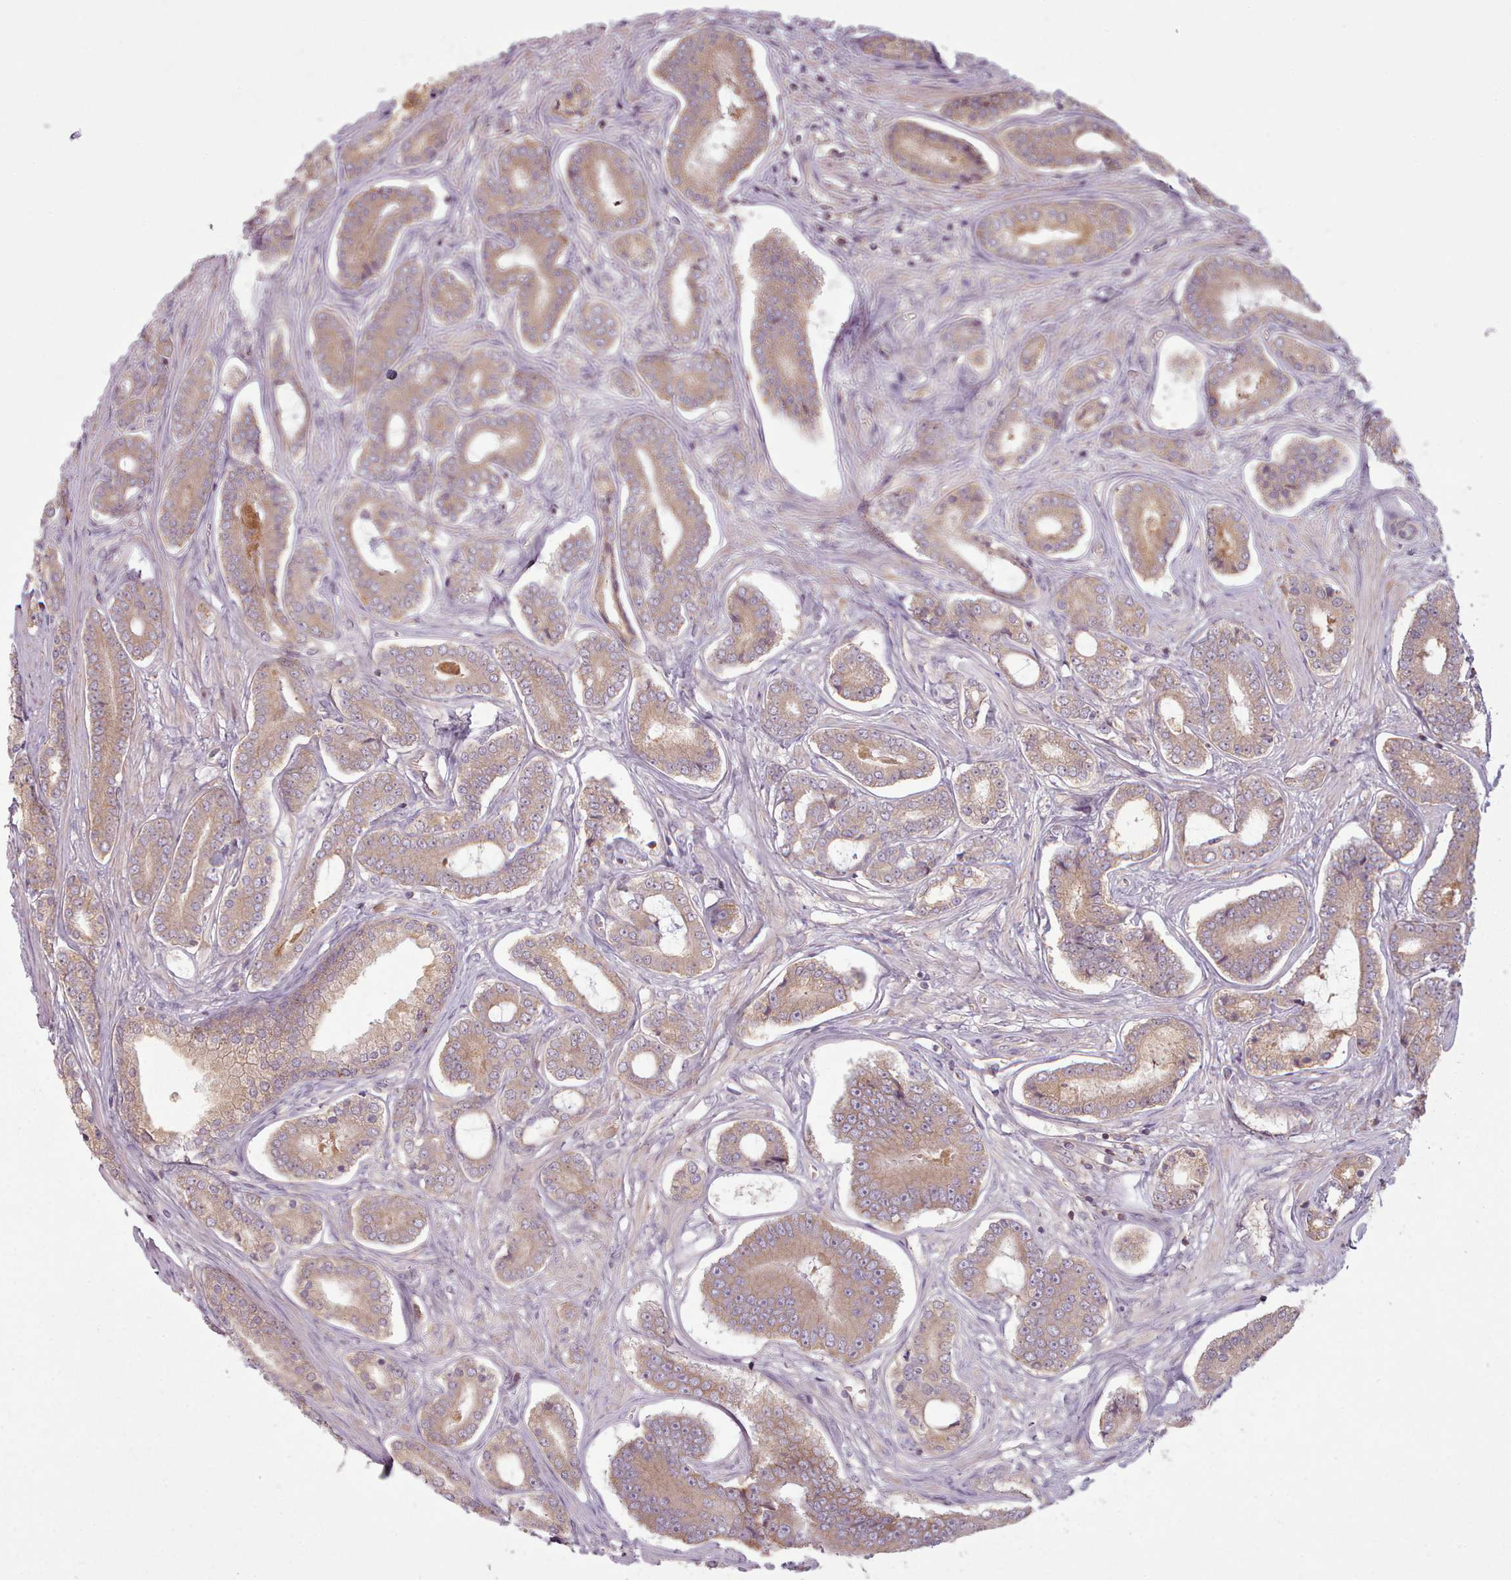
{"staining": {"intensity": "moderate", "quantity": ">75%", "location": "cytoplasmic/membranous"}, "tissue": "prostate cancer", "cell_type": "Tumor cells", "image_type": "cancer", "snomed": [{"axis": "morphology", "description": "Adenocarcinoma, NOS"}, {"axis": "topography", "description": "Prostate and seminal vesicle, NOS"}], "caption": "IHC of human adenocarcinoma (prostate) shows medium levels of moderate cytoplasmic/membranous positivity in about >75% of tumor cells. The staining is performed using DAB brown chromogen to label protein expression. The nuclei are counter-stained blue using hematoxylin.", "gene": "NT5DC2", "patient": {"sex": "male", "age": 76}}